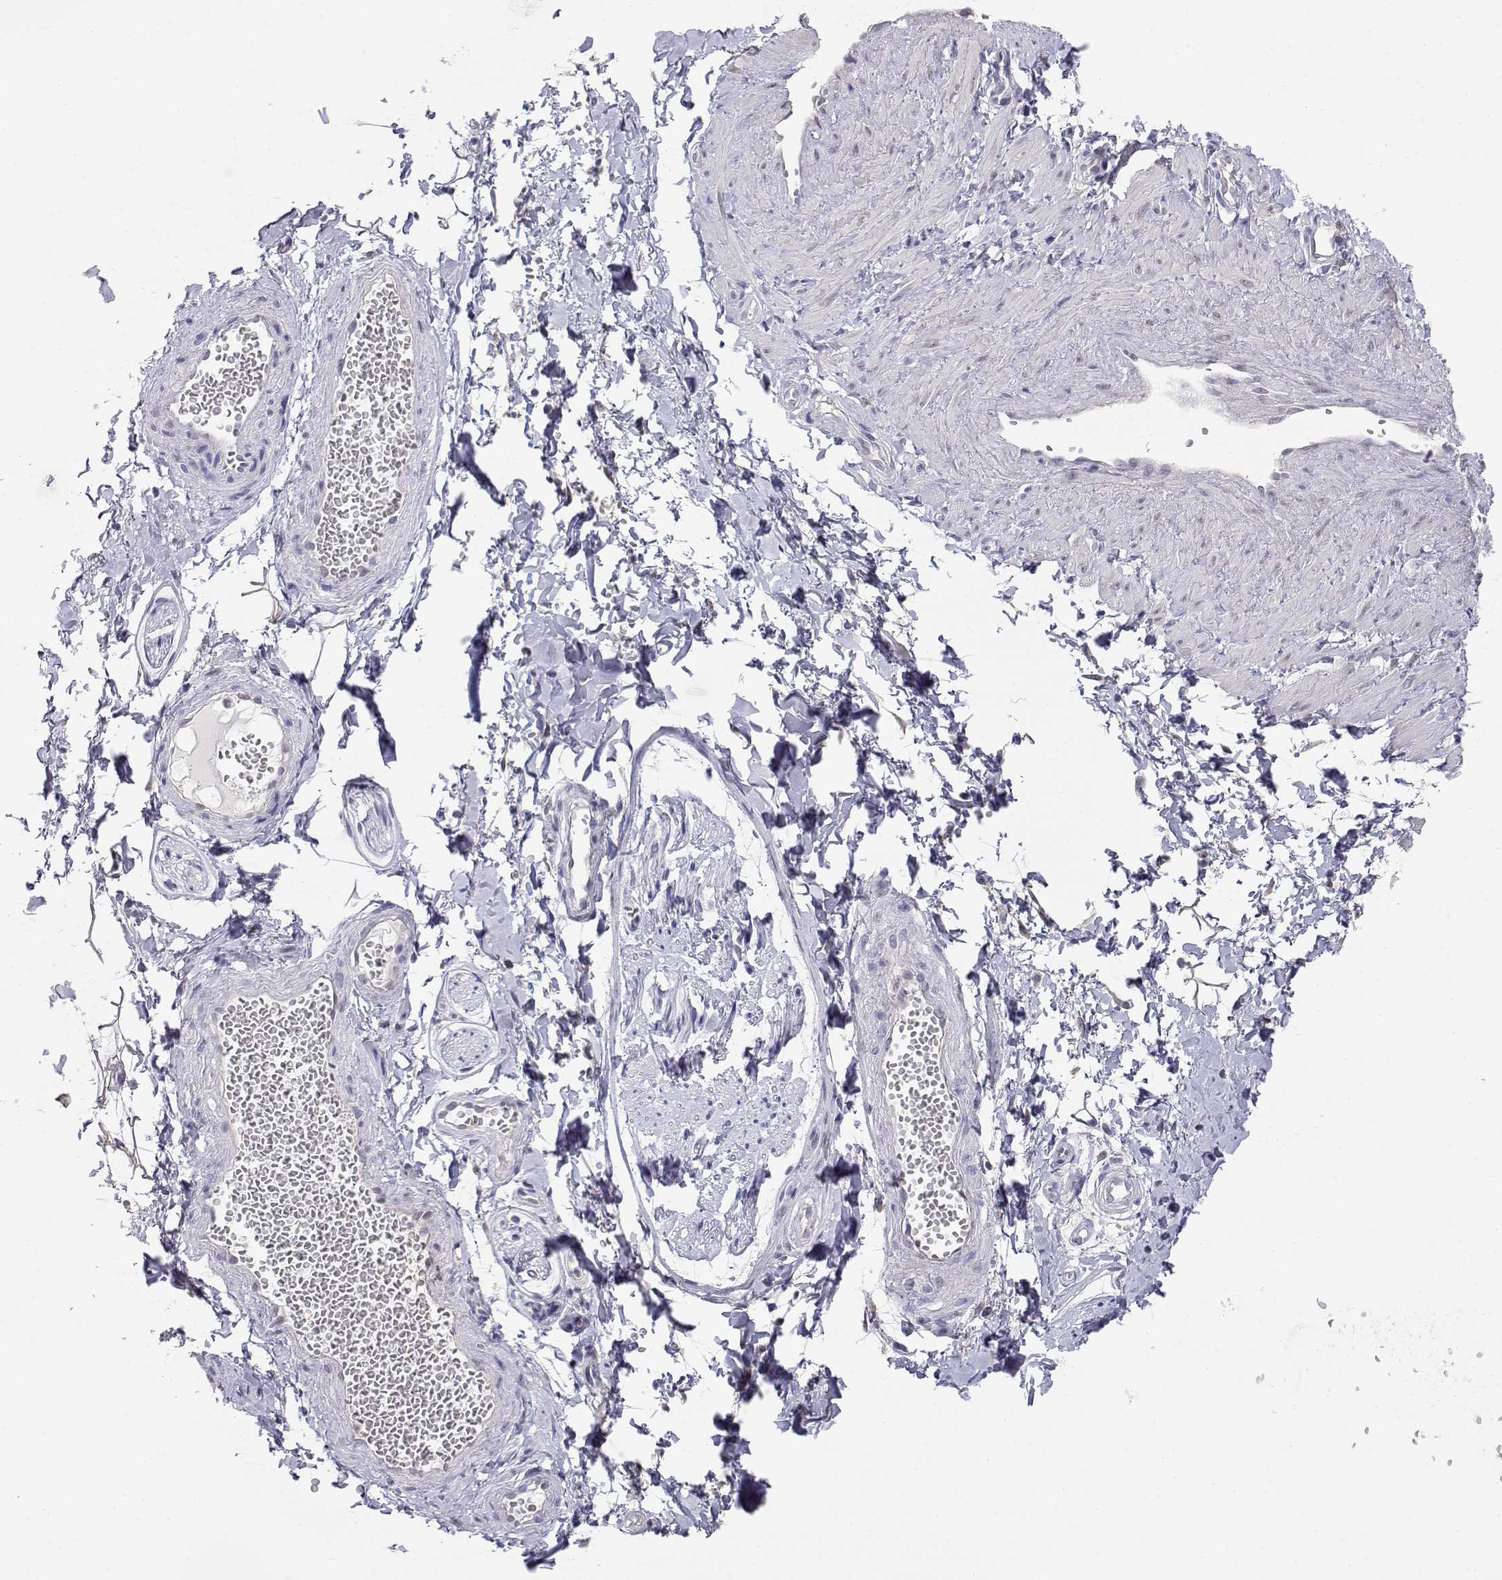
{"staining": {"intensity": "negative", "quantity": "none", "location": "none"}, "tissue": "adipose tissue", "cell_type": "Adipocytes", "image_type": "normal", "snomed": [{"axis": "morphology", "description": "Normal tissue, NOS"}, {"axis": "topography", "description": "Smooth muscle"}, {"axis": "topography", "description": "Peripheral nerve tissue"}], "caption": "An image of adipose tissue stained for a protein reveals no brown staining in adipocytes.", "gene": "ADA", "patient": {"sex": "male", "age": 22}}